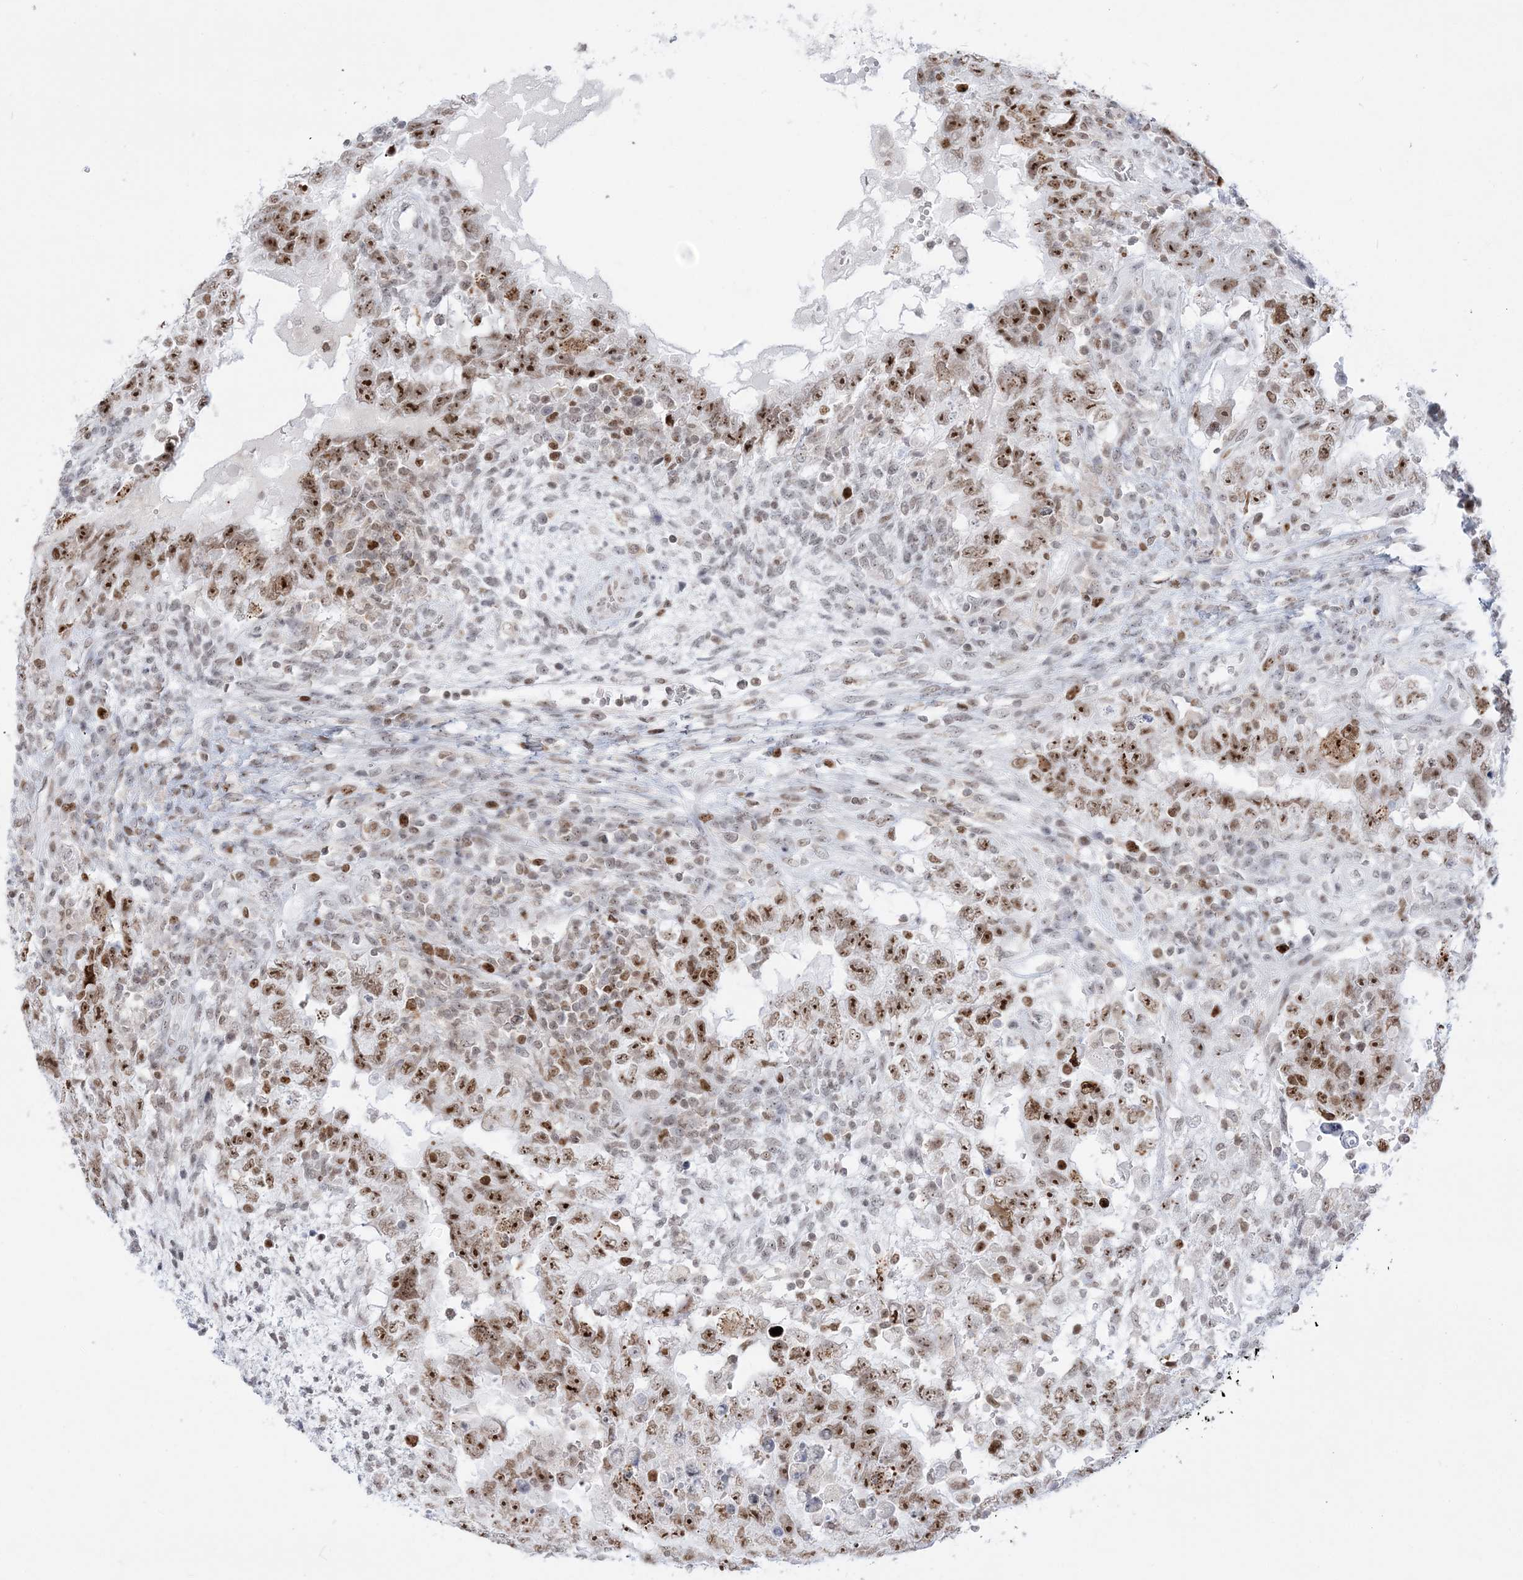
{"staining": {"intensity": "strong", "quantity": ">75%", "location": "nuclear"}, "tissue": "testis cancer", "cell_type": "Tumor cells", "image_type": "cancer", "snomed": [{"axis": "morphology", "description": "Carcinoma, Embryonal, NOS"}, {"axis": "topography", "description": "Testis"}], "caption": "Immunohistochemistry (IHC) (DAB (3,3'-diaminobenzidine)) staining of embryonal carcinoma (testis) shows strong nuclear protein staining in about >75% of tumor cells.", "gene": "DDX21", "patient": {"sex": "male", "age": 26}}